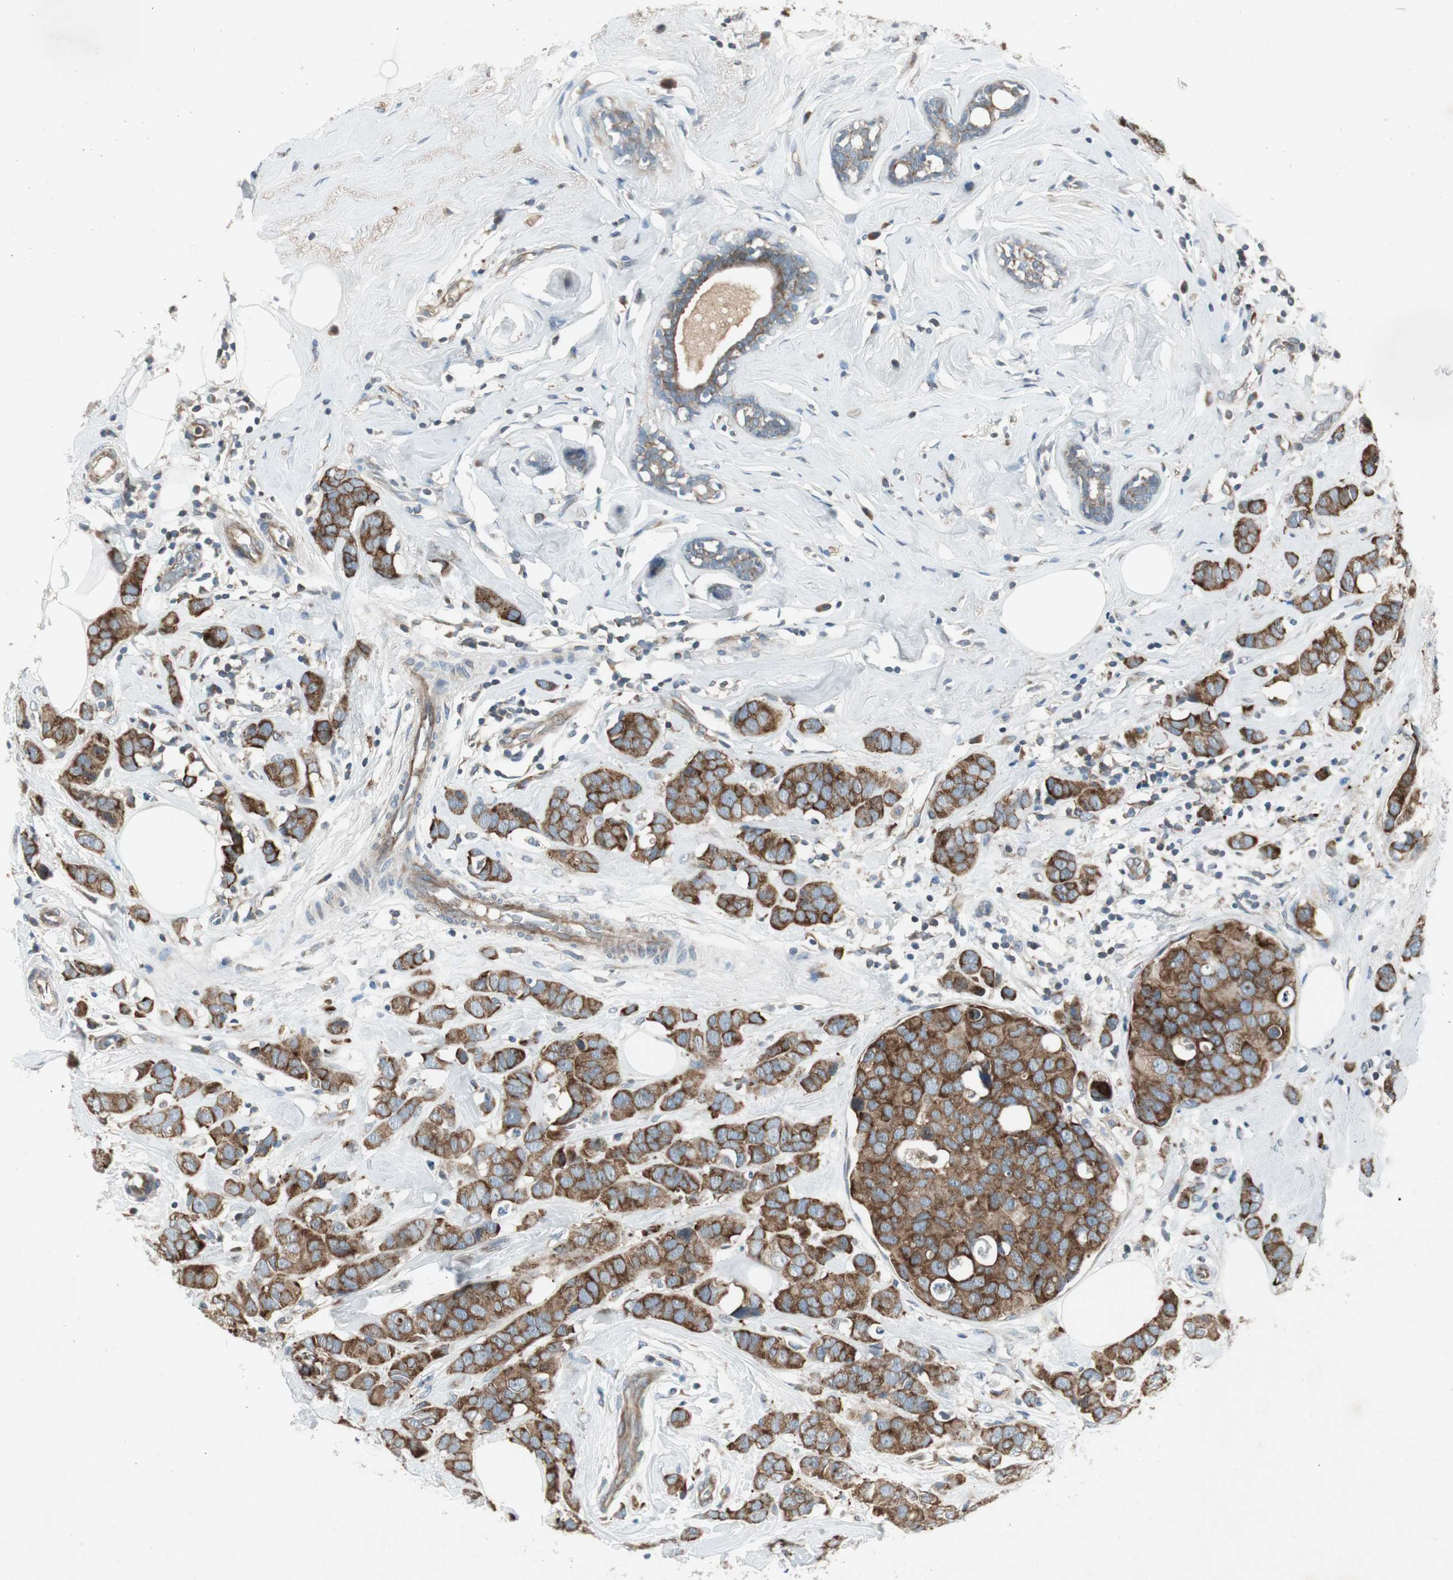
{"staining": {"intensity": "moderate", "quantity": ">75%", "location": "cytoplasmic/membranous"}, "tissue": "breast cancer", "cell_type": "Tumor cells", "image_type": "cancer", "snomed": [{"axis": "morphology", "description": "Normal tissue, NOS"}, {"axis": "morphology", "description": "Duct carcinoma"}, {"axis": "topography", "description": "Breast"}], "caption": "Immunohistochemical staining of human infiltrating ductal carcinoma (breast) reveals medium levels of moderate cytoplasmic/membranous expression in approximately >75% of tumor cells.", "gene": "PANK2", "patient": {"sex": "female", "age": 50}}